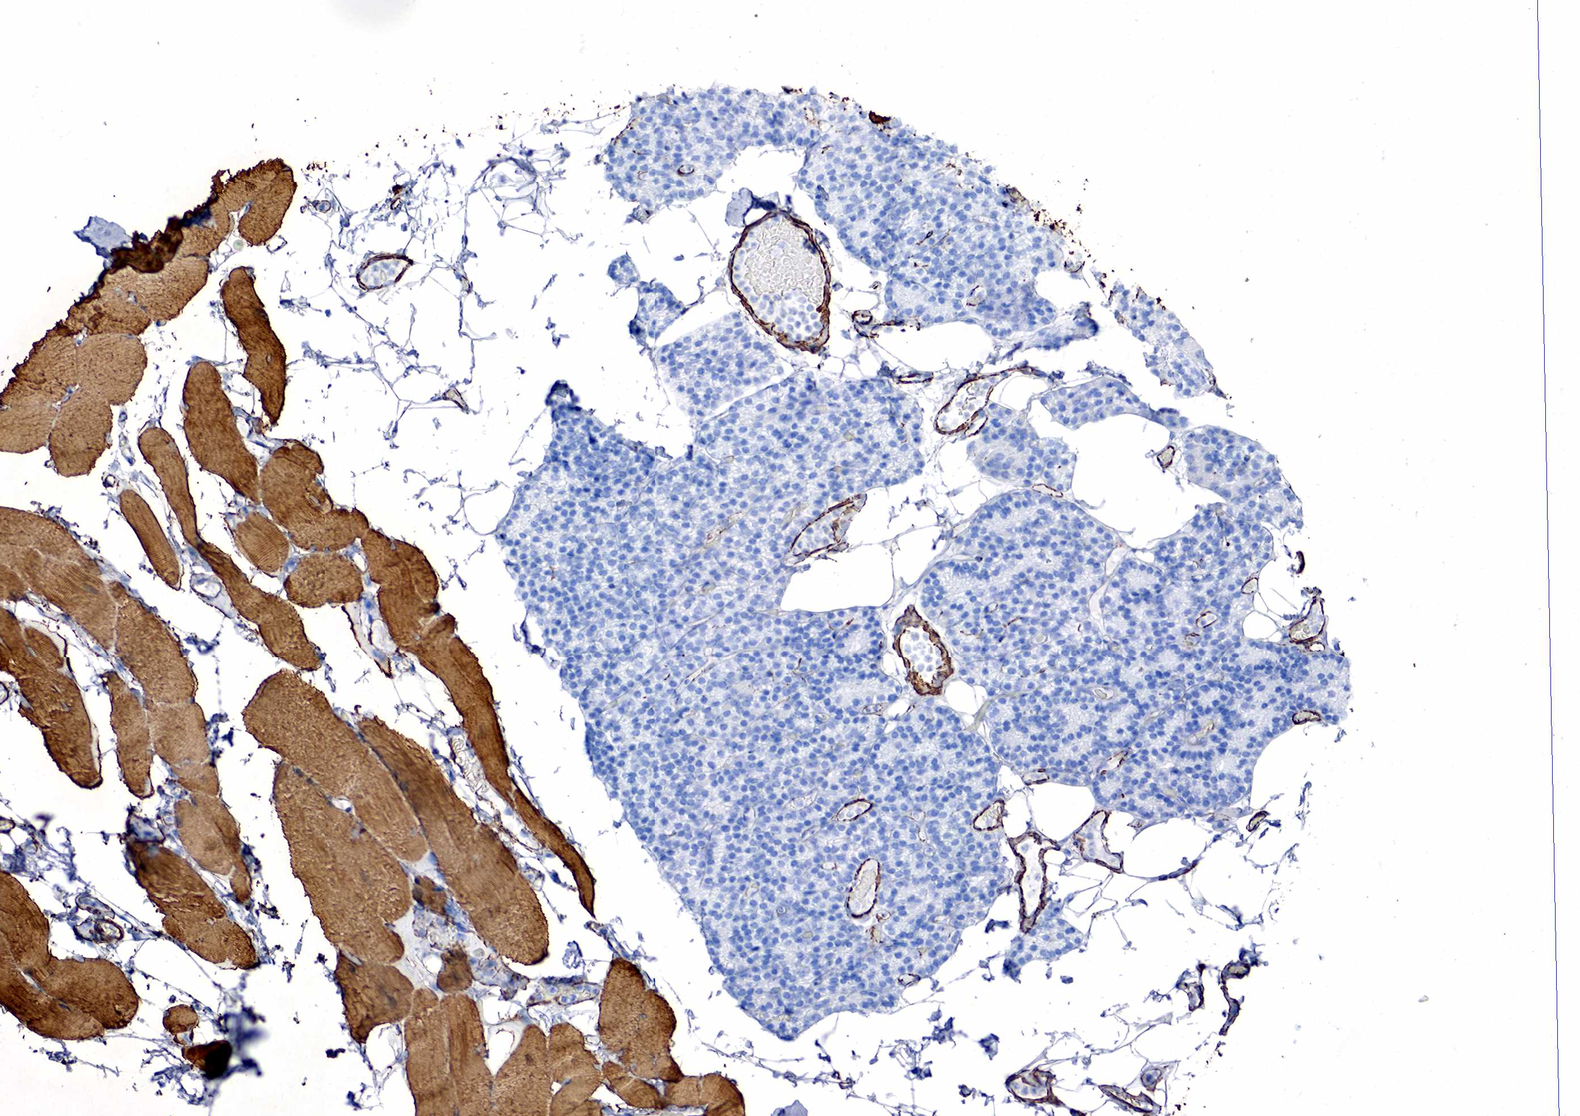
{"staining": {"intensity": "strong", "quantity": ">75%", "location": "cytoplasmic/membranous"}, "tissue": "skeletal muscle", "cell_type": "Myocytes", "image_type": "normal", "snomed": [{"axis": "morphology", "description": "Normal tissue, NOS"}, {"axis": "topography", "description": "Skeletal muscle"}, {"axis": "topography", "description": "Parathyroid gland"}], "caption": "Protein expression analysis of benign human skeletal muscle reveals strong cytoplasmic/membranous positivity in about >75% of myocytes.", "gene": "ACTA1", "patient": {"sex": "female", "age": 37}}